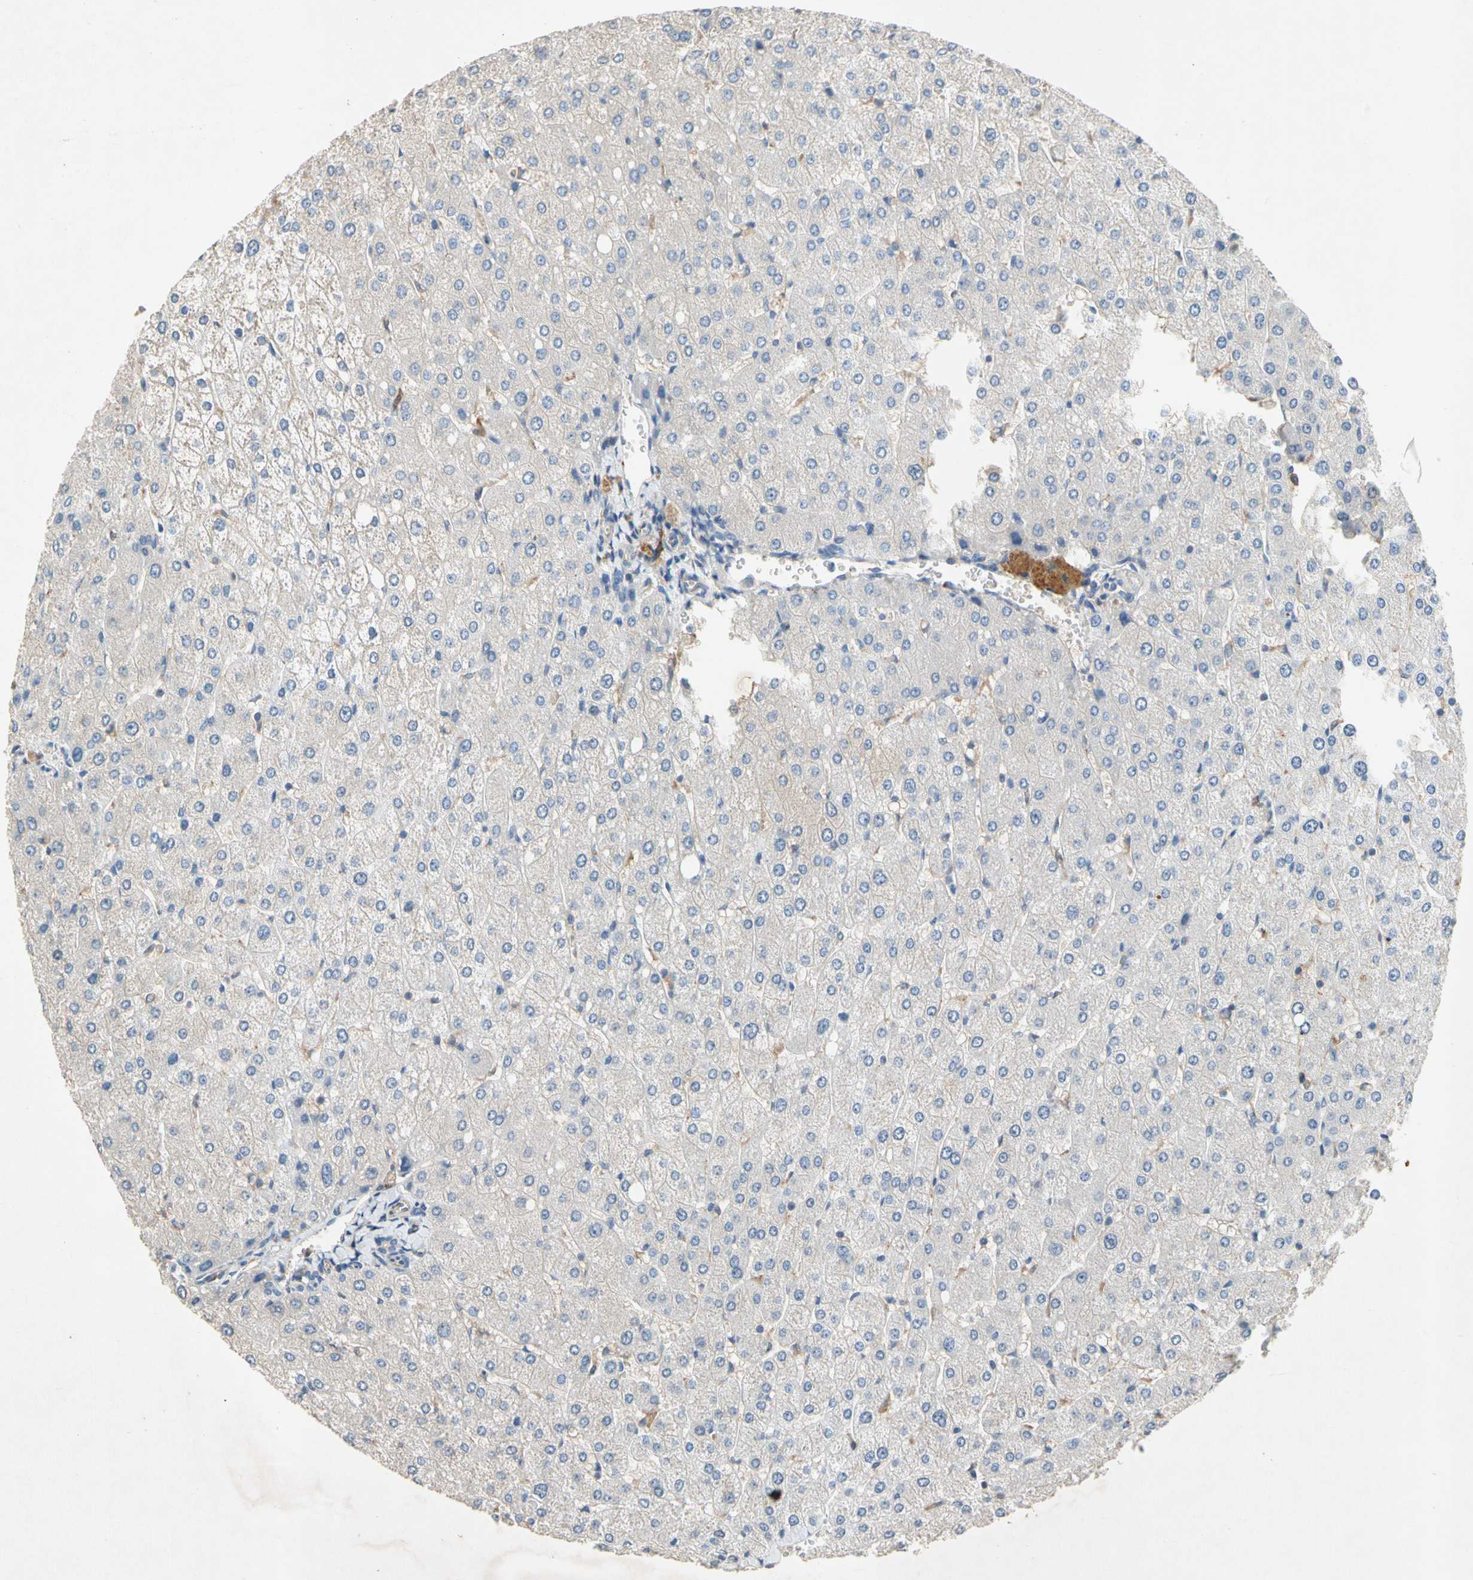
{"staining": {"intensity": "negative", "quantity": "none", "location": "none"}, "tissue": "liver", "cell_type": "Cholangiocytes", "image_type": "normal", "snomed": [{"axis": "morphology", "description": "Normal tissue, NOS"}, {"axis": "topography", "description": "Liver"}], "caption": "An image of human liver is negative for staining in cholangiocytes. The staining is performed using DAB (3,3'-diaminobenzidine) brown chromogen with nuclei counter-stained in using hematoxylin.", "gene": "NDFIP2", "patient": {"sex": "male", "age": 55}}